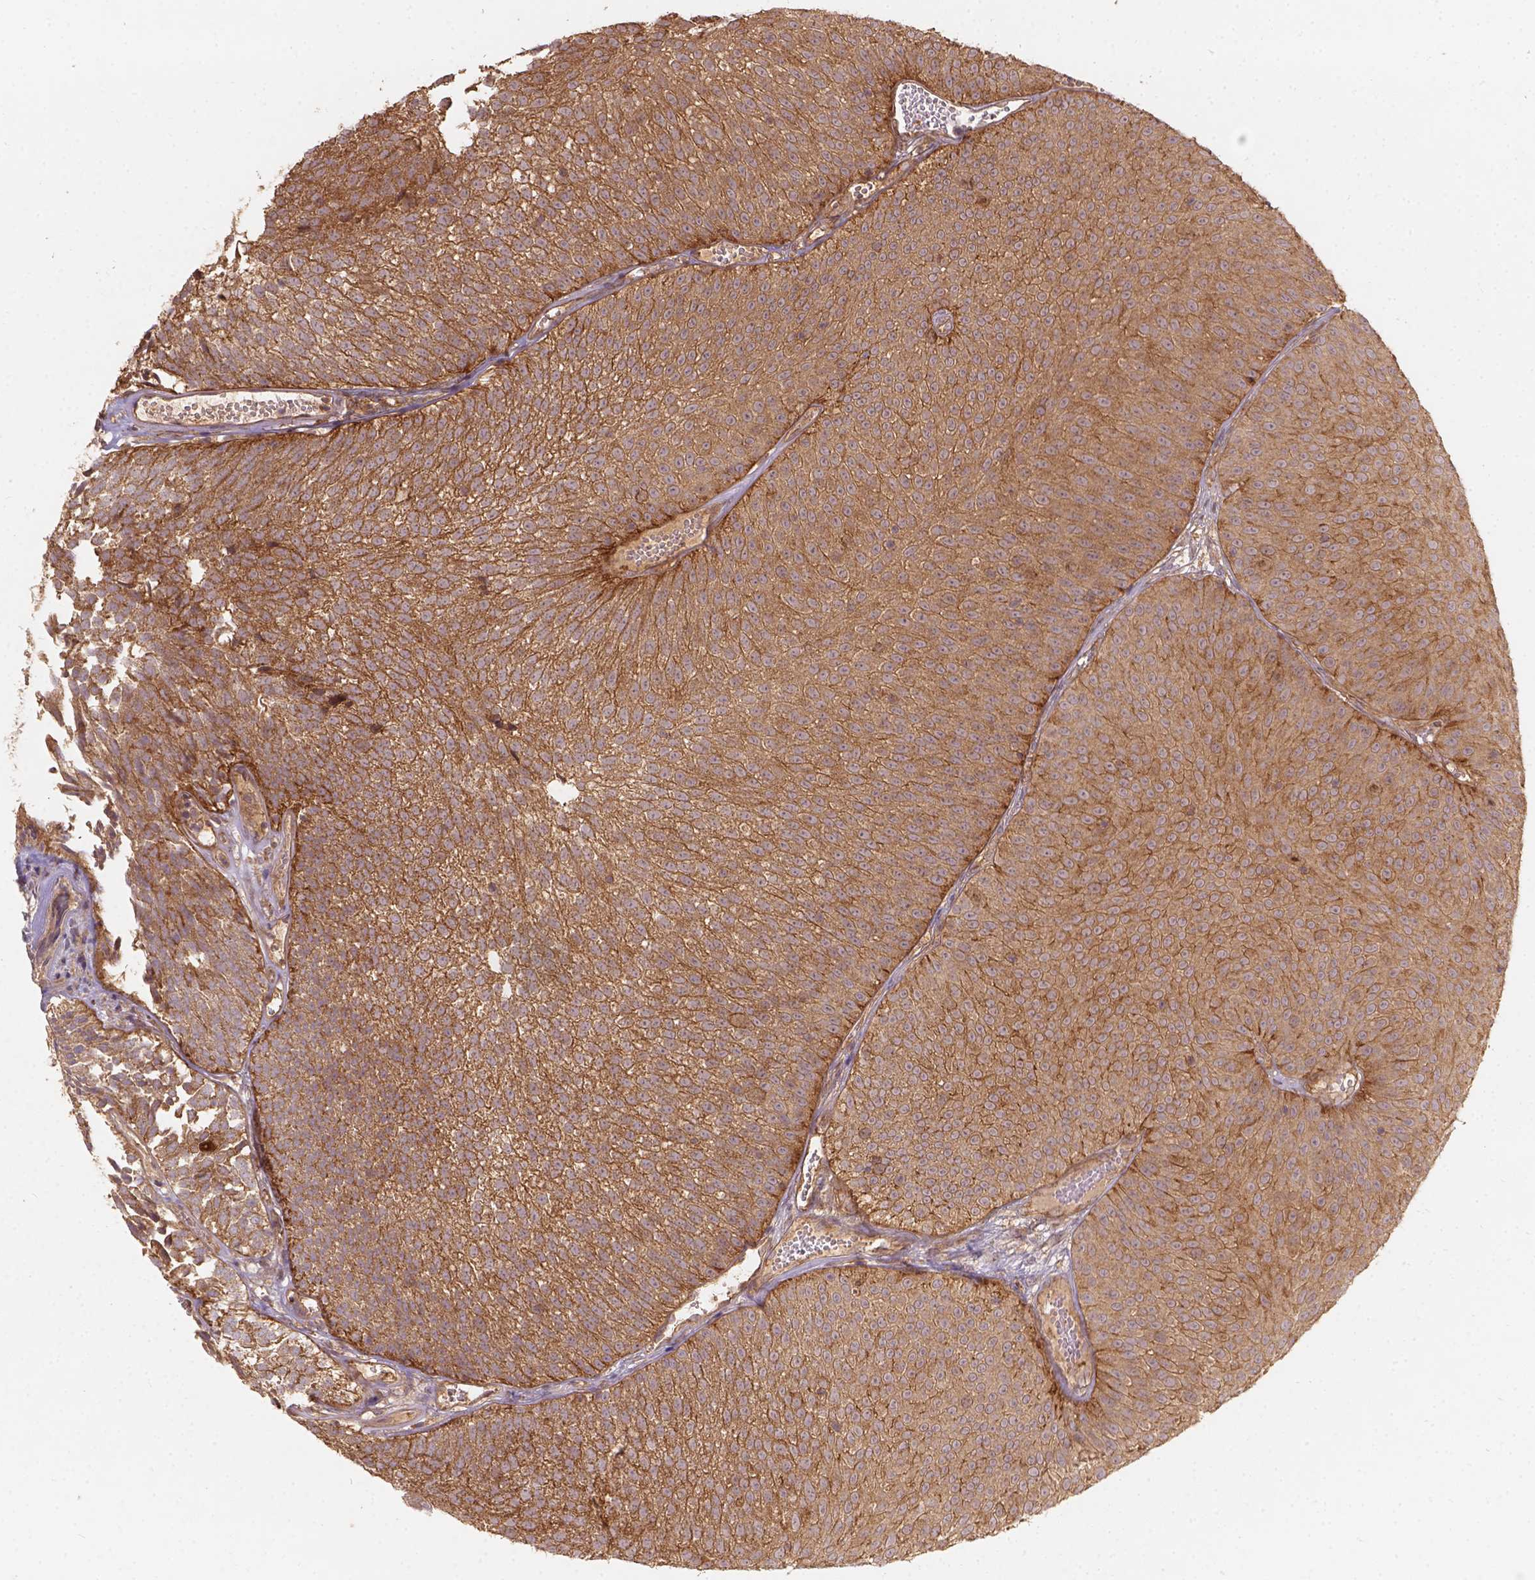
{"staining": {"intensity": "moderate", "quantity": ">75%", "location": "cytoplasmic/membranous"}, "tissue": "urothelial cancer", "cell_type": "Tumor cells", "image_type": "cancer", "snomed": [{"axis": "morphology", "description": "Urothelial carcinoma, Low grade"}, {"axis": "topography", "description": "Urinary bladder"}], "caption": "A high-resolution image shows immunohistochemistry staining of urothelial carcinoma (low-grade), which exhibits moderate cytoplasmic/membranous positivity in about >75% of tumor cells. Immunohistochemistry (ihc) stains the protein of interest in brown and the nuclei are stained blue.", "gene": "XPR1", "patient": {"sex": "male", "age": 52}}